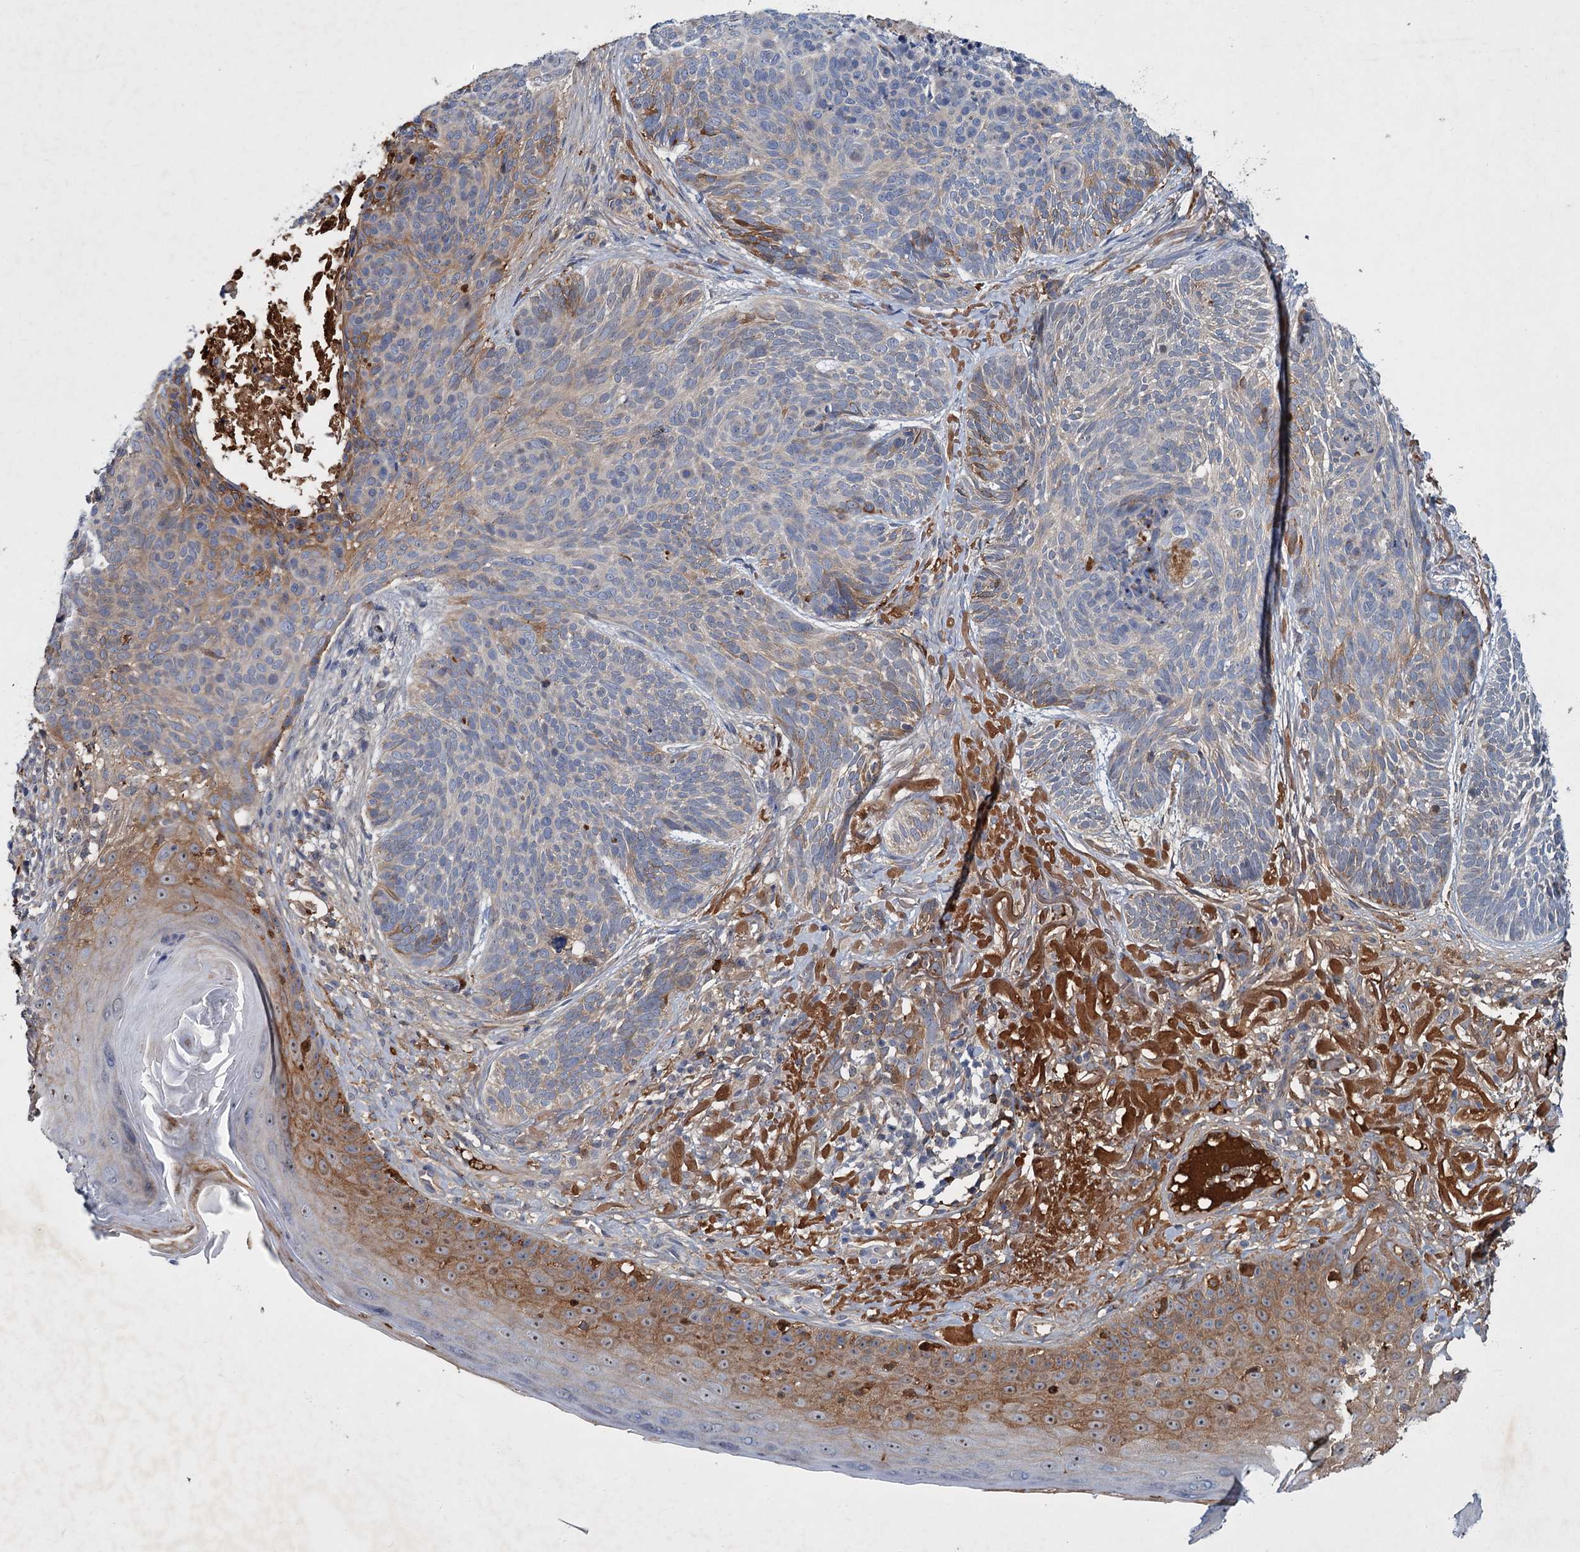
{"staining": {"intensity": "moderate", "quantity": "<25%", "location": "cytoplasmic/membranous"}, "tissue": "skin cancer", "cell_type": "Tumor cells", "image_type": "cancer", "snomed": [{"axis": "morphology", "description": "Normal tissue, NOS"}, {"axis": "morphology", "description": "Basal cell carcinoma"}, {"axis": "topography", "description": "Skin"}], "caption": "A histopathology image of human skin cancer (basal cell carcinoma) stained for a protein demonstrates moderate cytoplasmic/membranous brown staining in tumor cells.", "gene": "CHRD", "patient": {"sex": "male", "age": 66}}